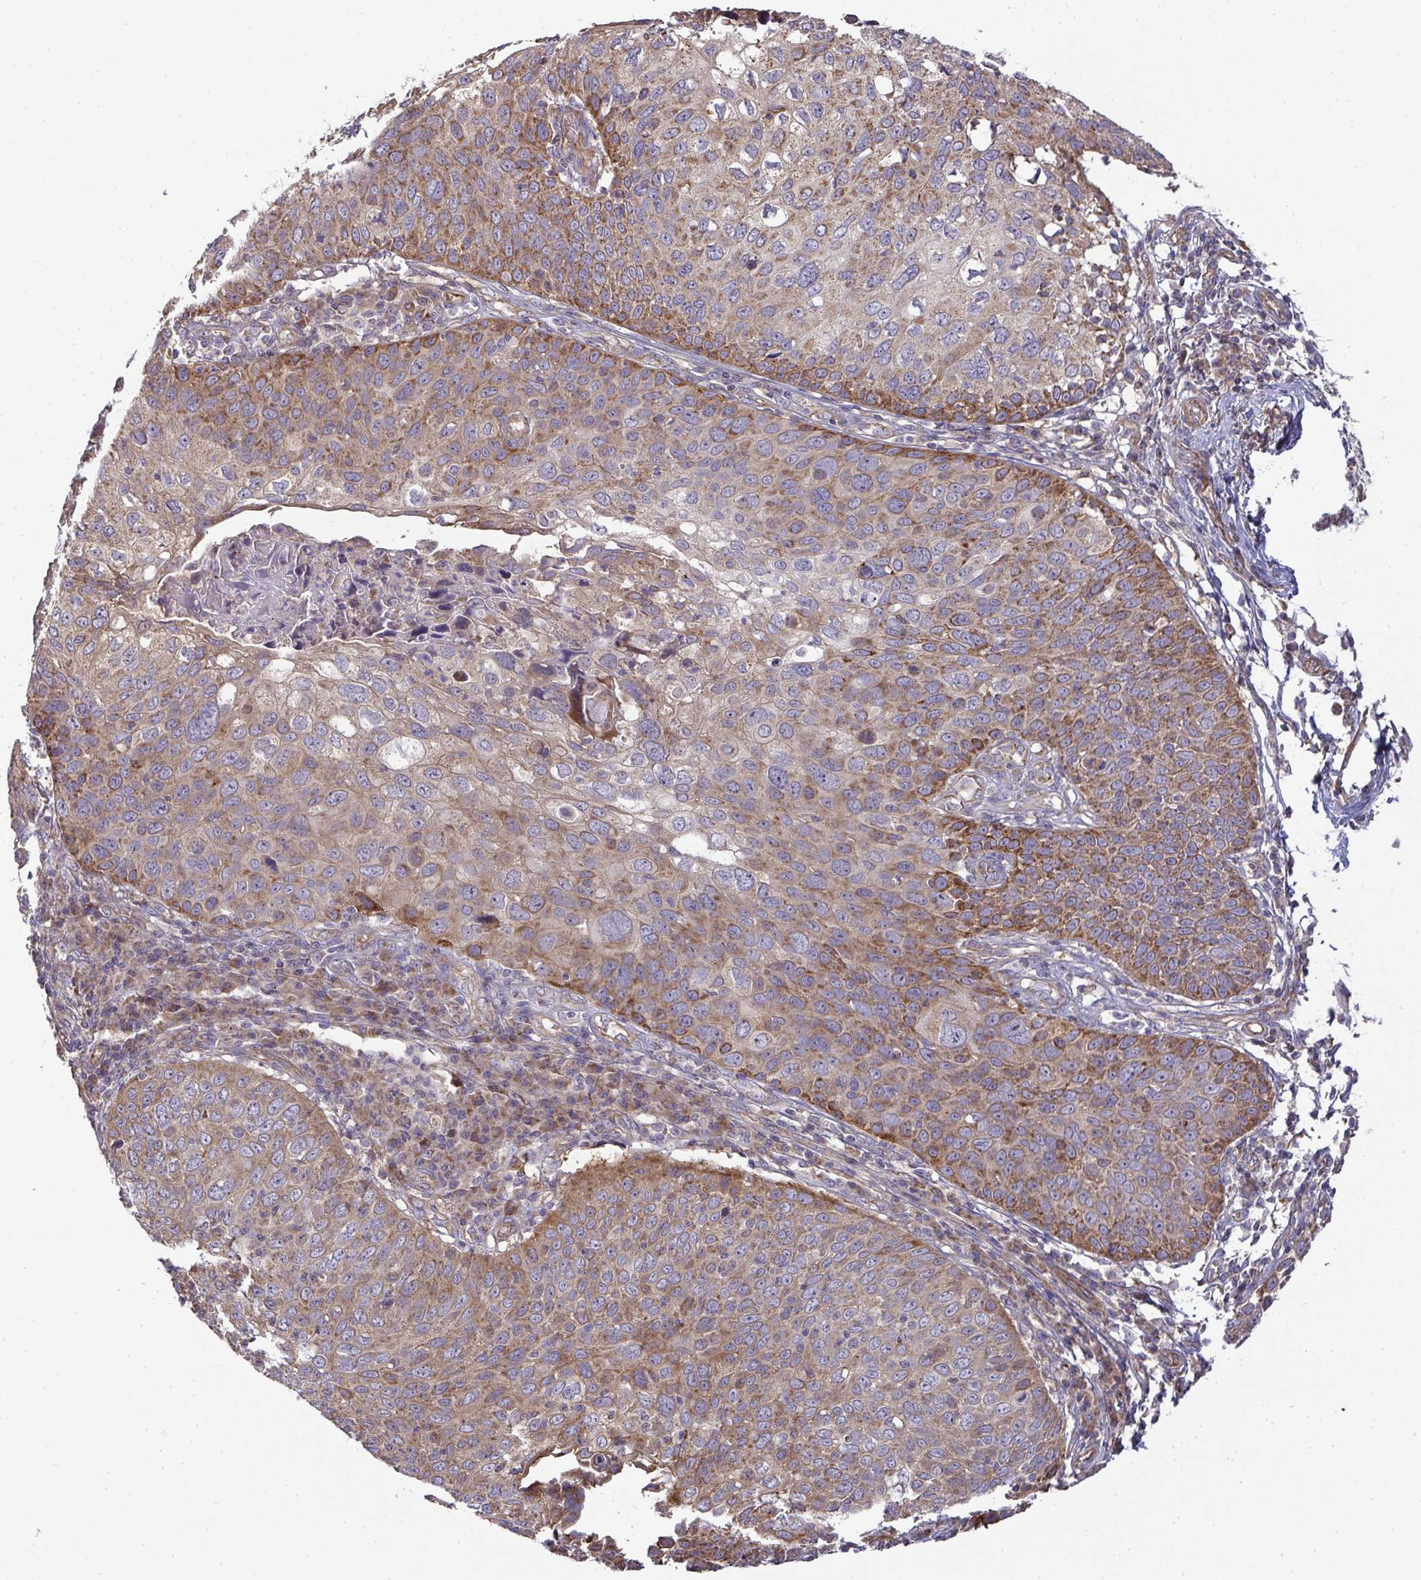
{"staining": {"intensity": "moderate", "quantity": ">75%", "location": "cytoplasmic/membranous"}, "tissue": "skin cancer", "cell_type": "Tumor cells", "image_type": "cancer", "snomed": [{"axis": "morphology", "description": "Squamous cell carcinoma, NOS"}, {"axis": "topography", "description": "Skin"}], "caption": "Skin cancer was stained to show a protein in brown. There is medium levels of moderate cytoplasmic/membranous expression in about >75% of tumor cells.", "gene": "B4GALT6", "patient": {"sex": "male", "age": 87}}